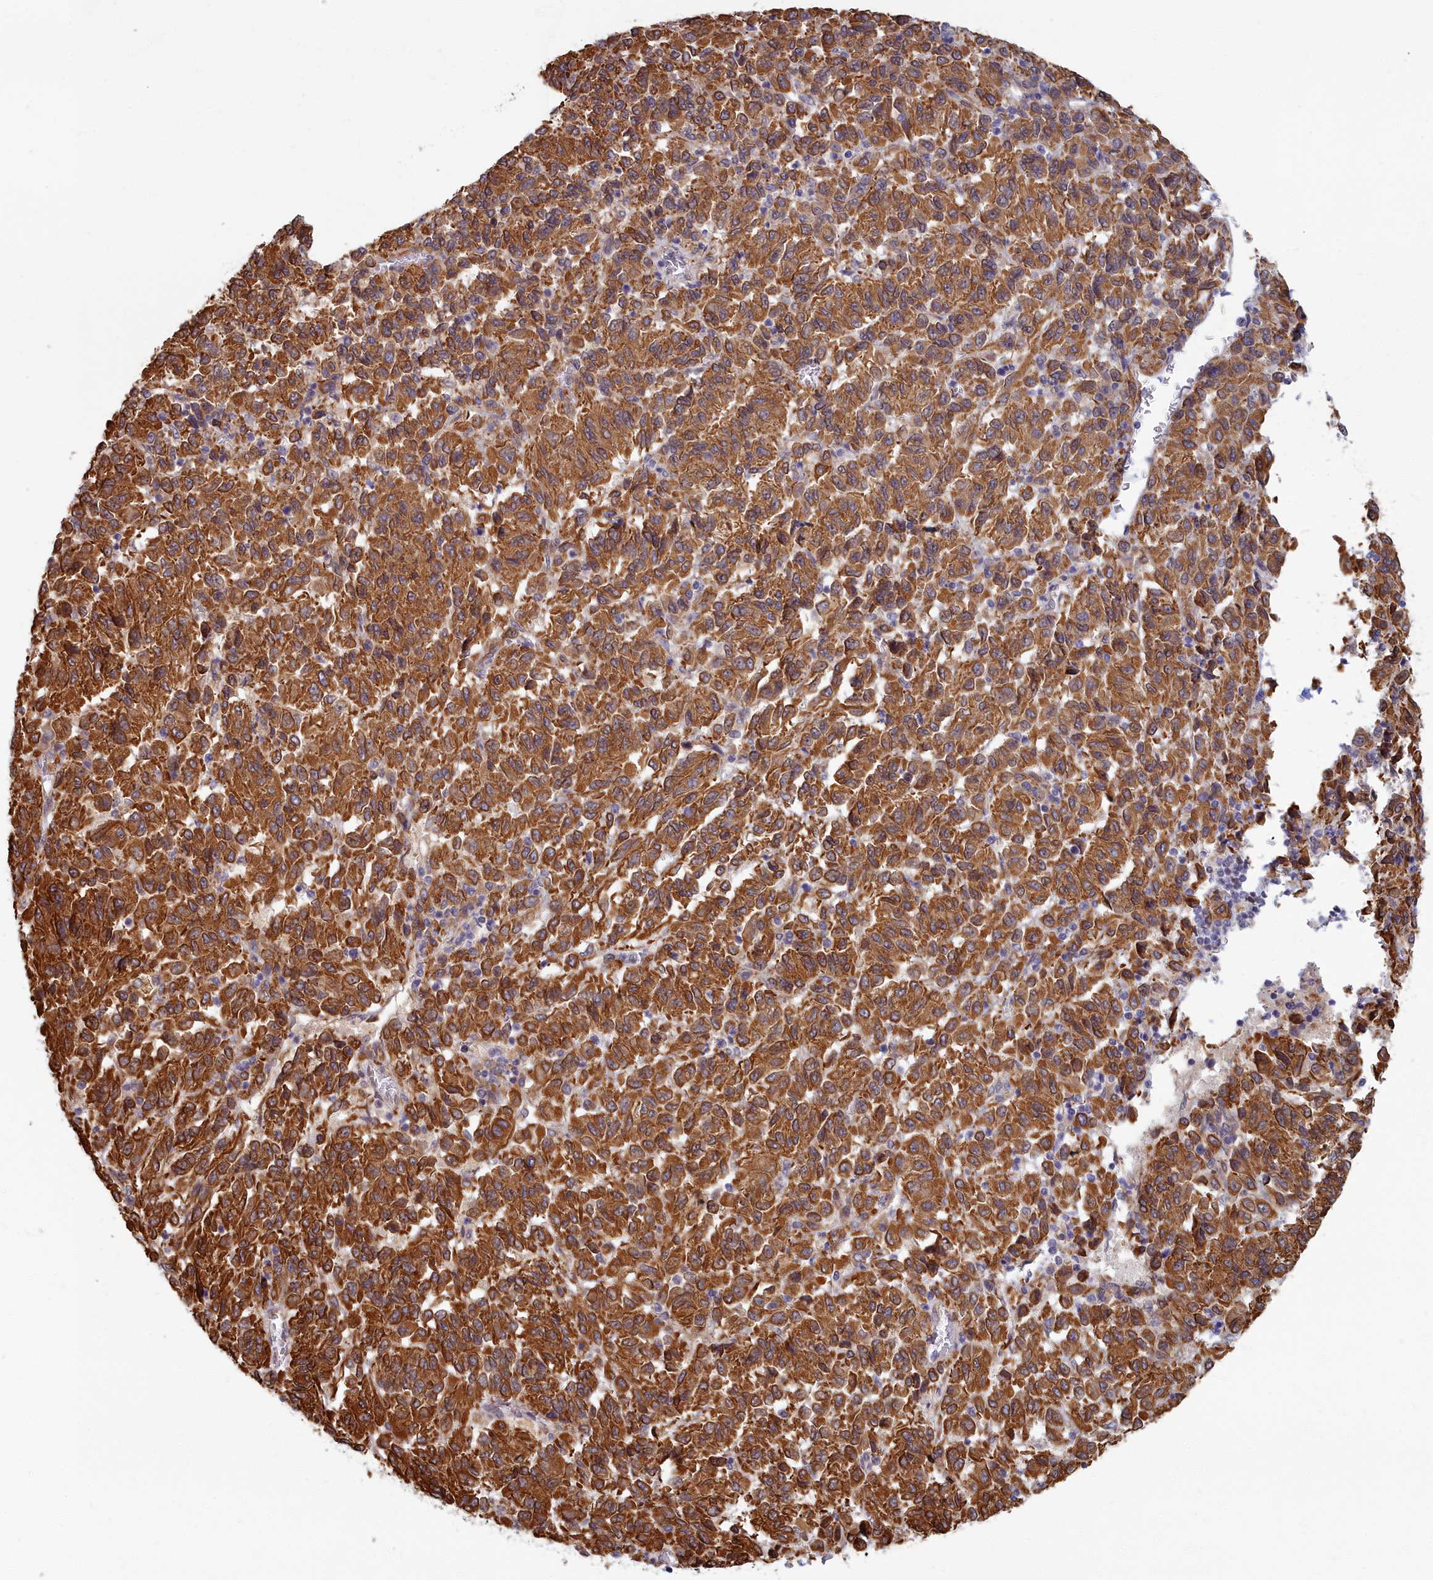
{"staining": {"intensity": "strong", "quantity": ">75%", "location": "cytoplasmic/membranous"}, "tissue": "melanoma", "cell_type": "Tumor cells", "image_type": "cancer", "snomed": [{"axis": "morphology", "description": "Malignant melanoma, Metastatic site"}, {"axis": "topography", "description": "Lung"}], "caption": "A photomicrograph showing strong cytoplasmic/membranous staining in approximately >75% of tumor cells in malignant melanoma (metastatic site), as visualized by brown immunohistochemical staining.", "gene": "MAK16", "patient": {"sex": "male", "age": 64}}